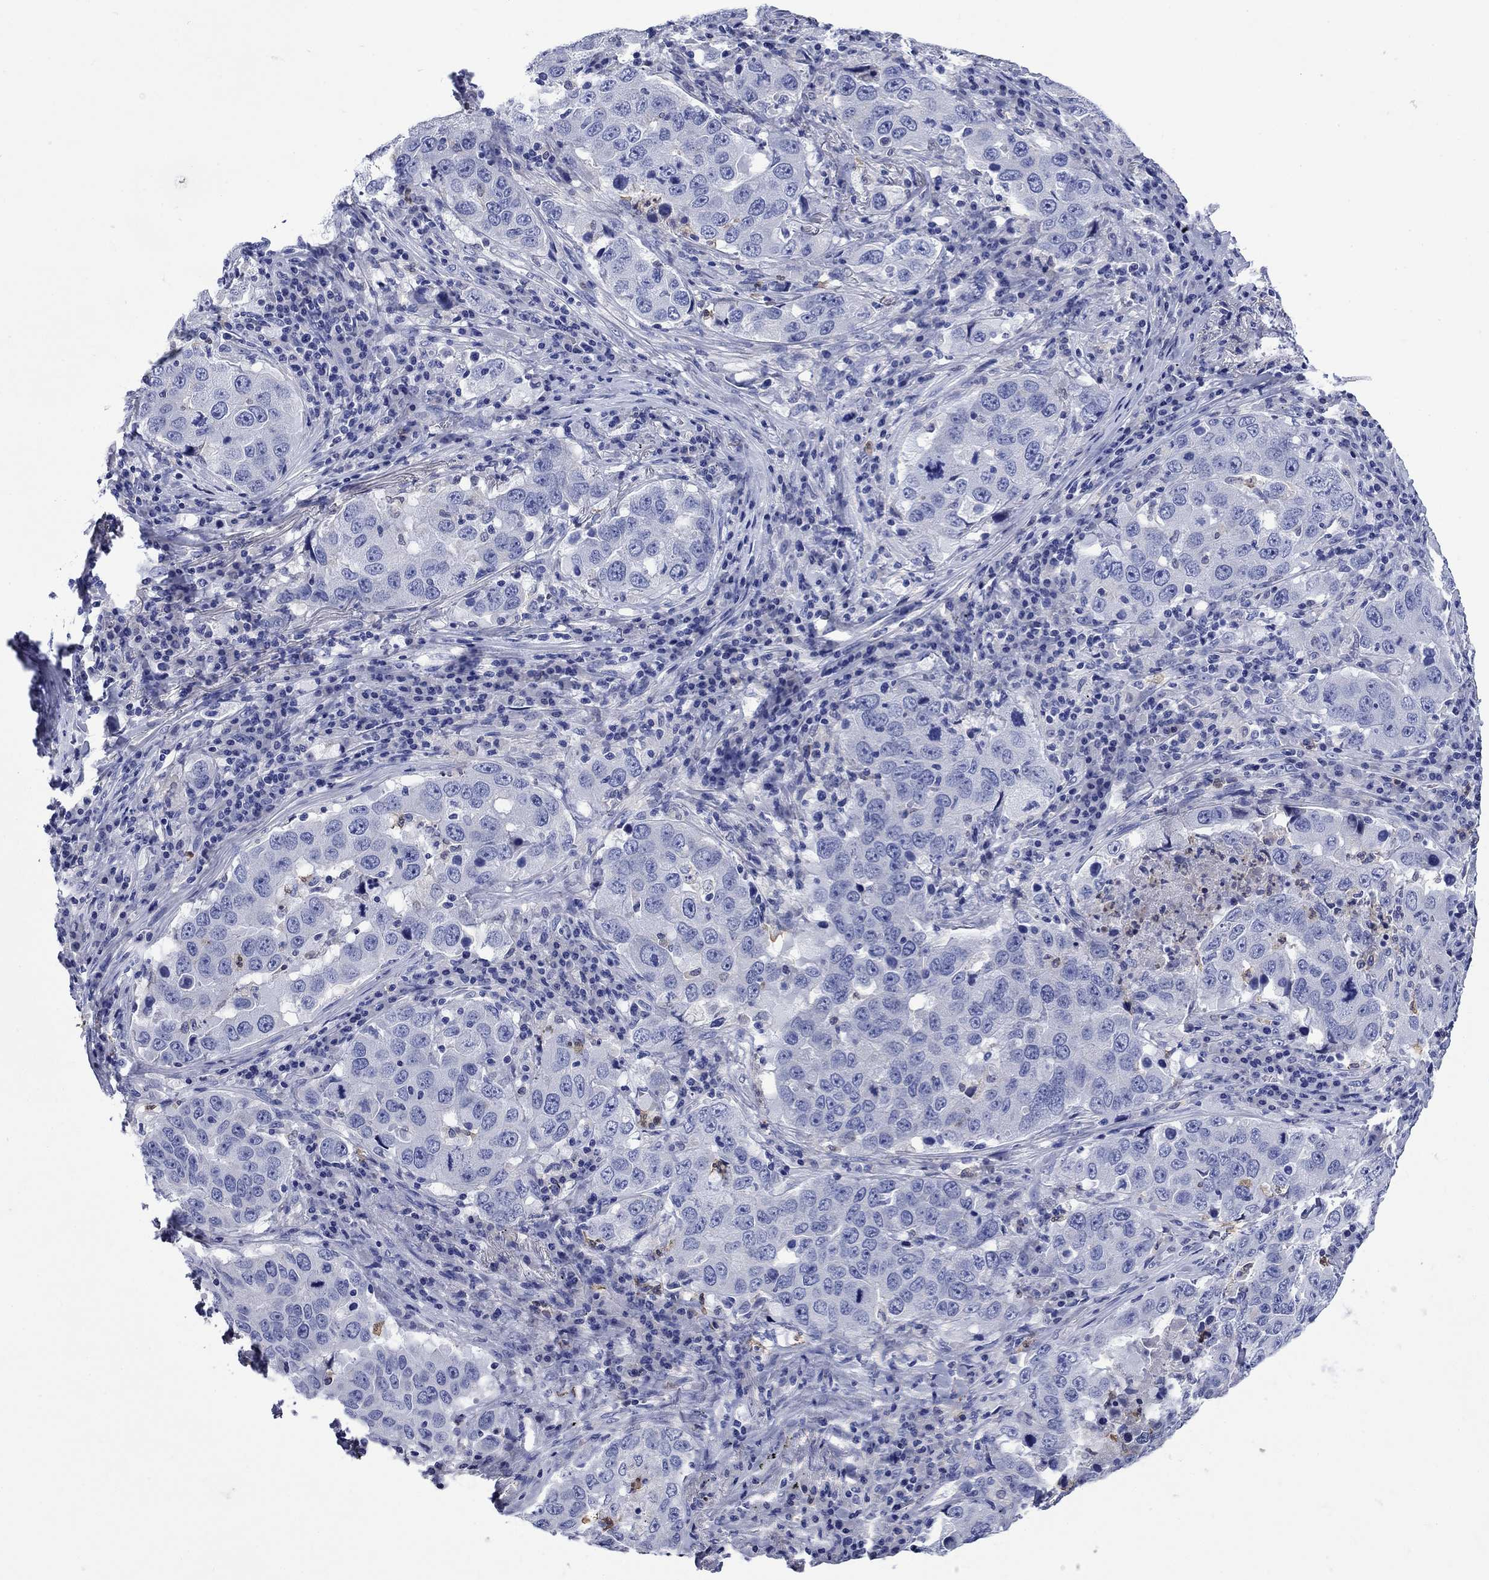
{"staining": {"intensity": "negative", "quantity": "none", "location": "none"}, "tissue": "lung cancer", "cell_type": "Tumor cells", "image_type": "cancer", "snomed": [{"axis": "morphology", "description": "Adenocarcinoma, NOS"}, {"axis": "topography", "description": "Lung"}], "caption": "Histopathology image shows no protein positivity in tumor cells of lung cancer (adenocarcinoma) tissue.", "gene": "TFR2", "patient": {"sex": "male", "age": 73}}